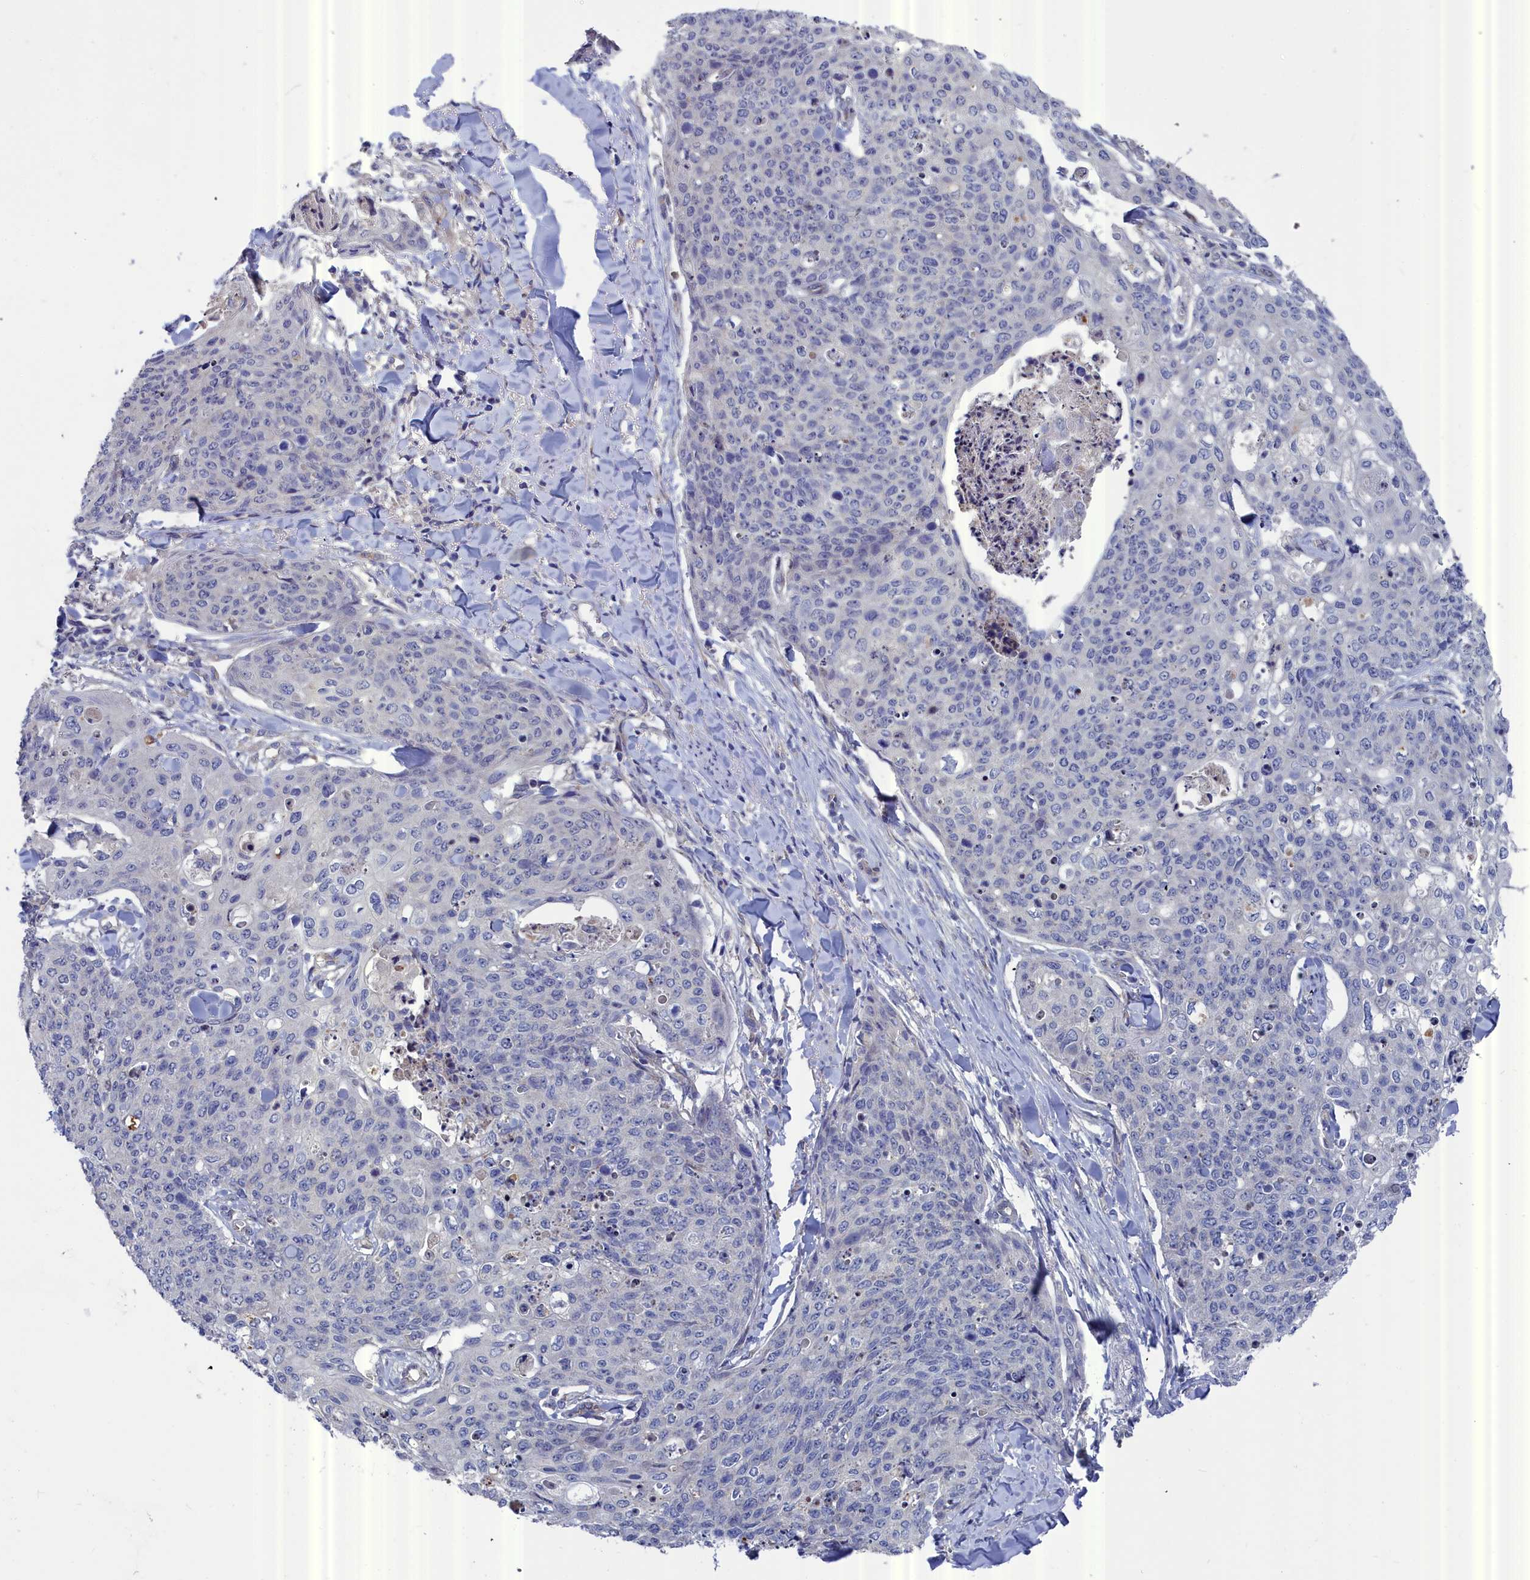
{"staining": {"intensity": "negative", "quantity": "none", "location": "none"}, "tissue": "skin cancer", "cell_type": "Tumor cells", "image_type": "cancer", "snomed": [{"axis": "morphology", "description": "Squamous cell carcinoma, NOS"}, {"axis": "topography", "description": "Skin"}, {"axis": "topography", "description": "Vulva"}], "caption": "Protein analysis of squamous cell carcinoma (skin) shows no significant positivity in tumor cells.", "gene": "RDX", "patient": {"sex": "female", "age": 85}}